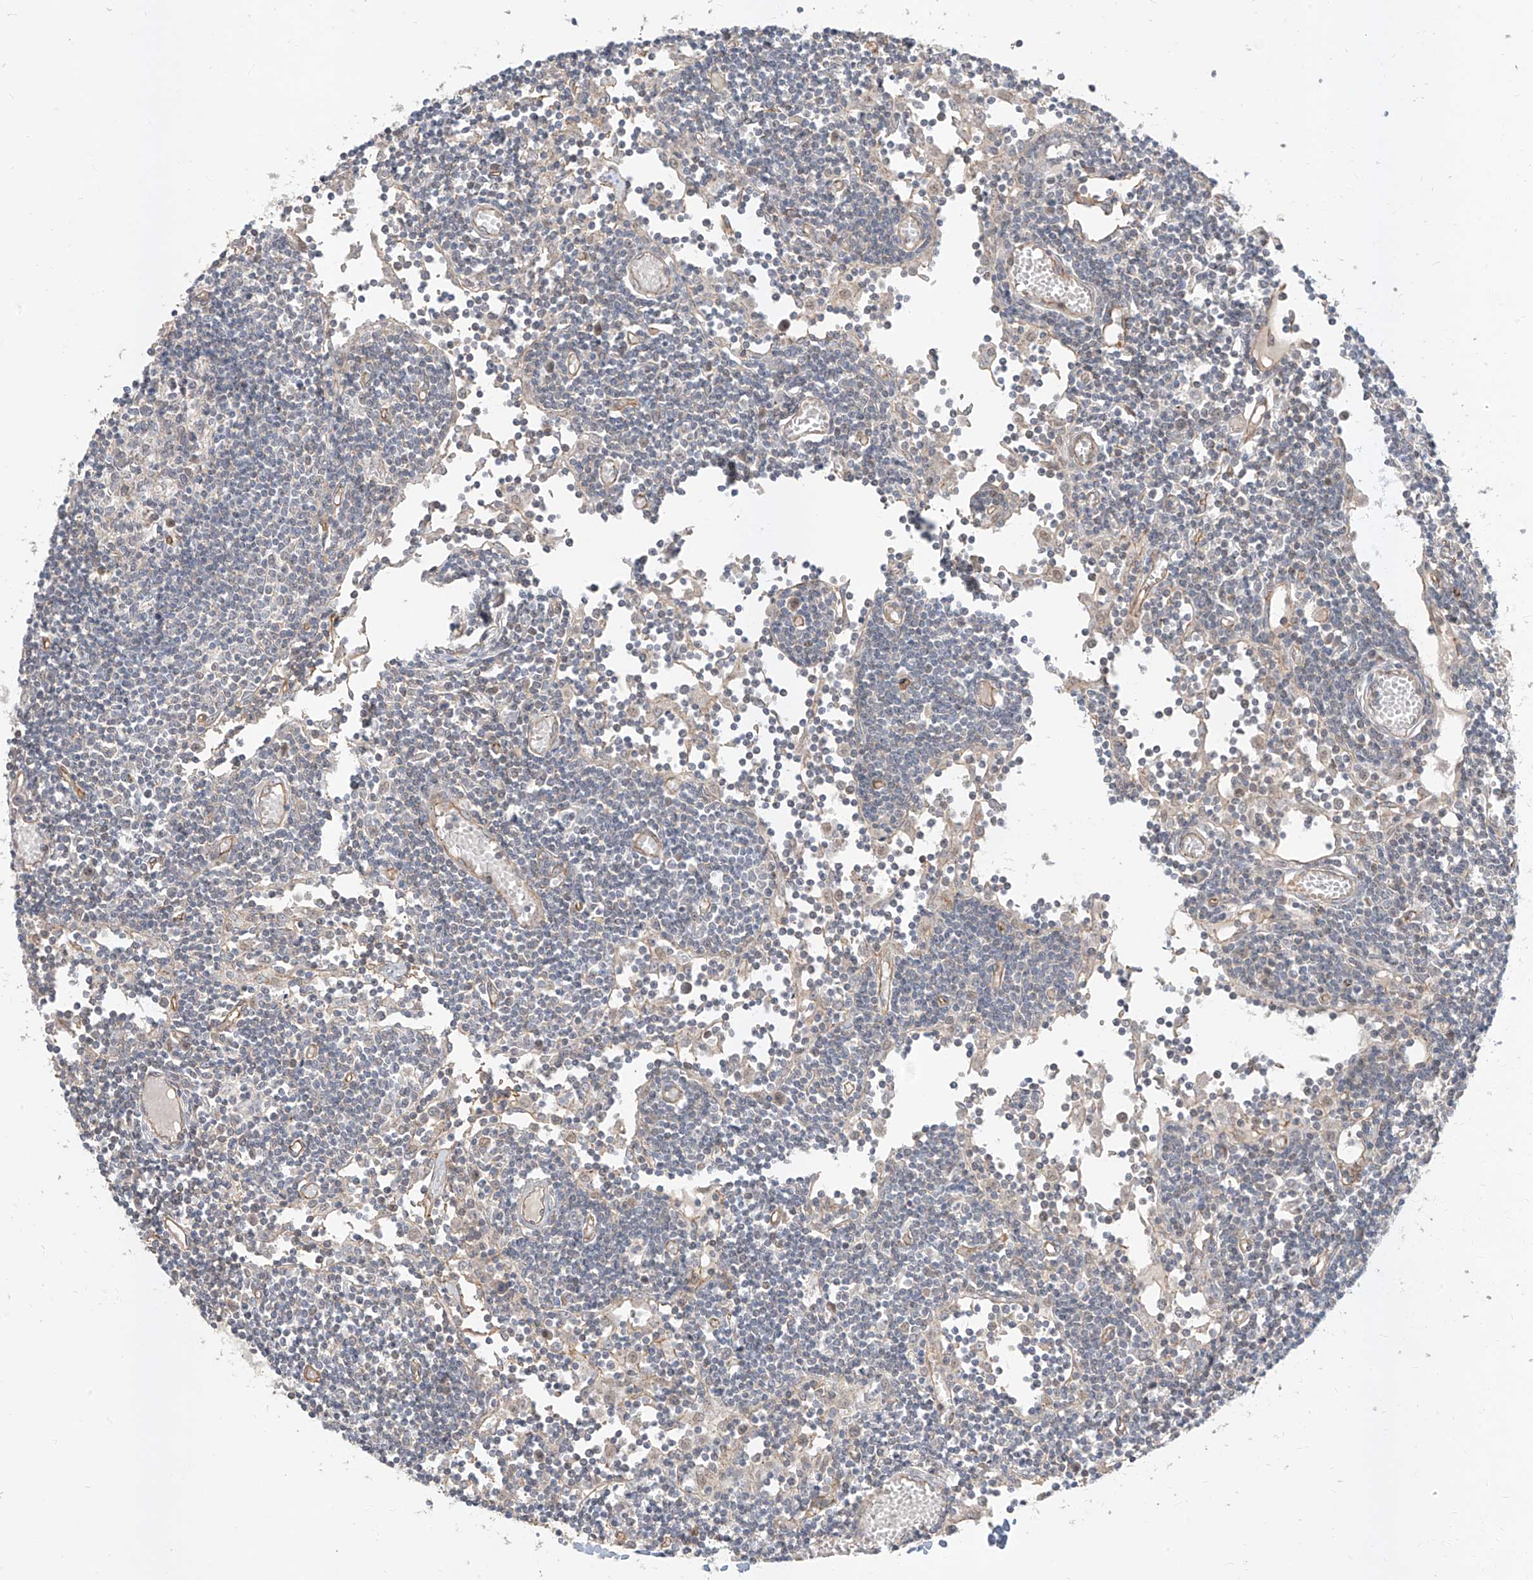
{"staining": {"intensity": "negative", "quantity": "none", "location": "none"}, "tissue": "lymph node", "cell_type": "Germinal center cells", "image_type": "normal", "snomed": [{"axis": "morphology", "description": "Normal tissue, NOS"}, {"axis": "topography", "description": "Lymph node"}], "caption": "High magnification brightfield microscopy of normal lymph node stained with DAB (brown) and counterstained with hematoxylin (blue): germinal center cells show no significant expression.", "gene": "EPHX4", "patient": {"sex": "female", "age": 11}}